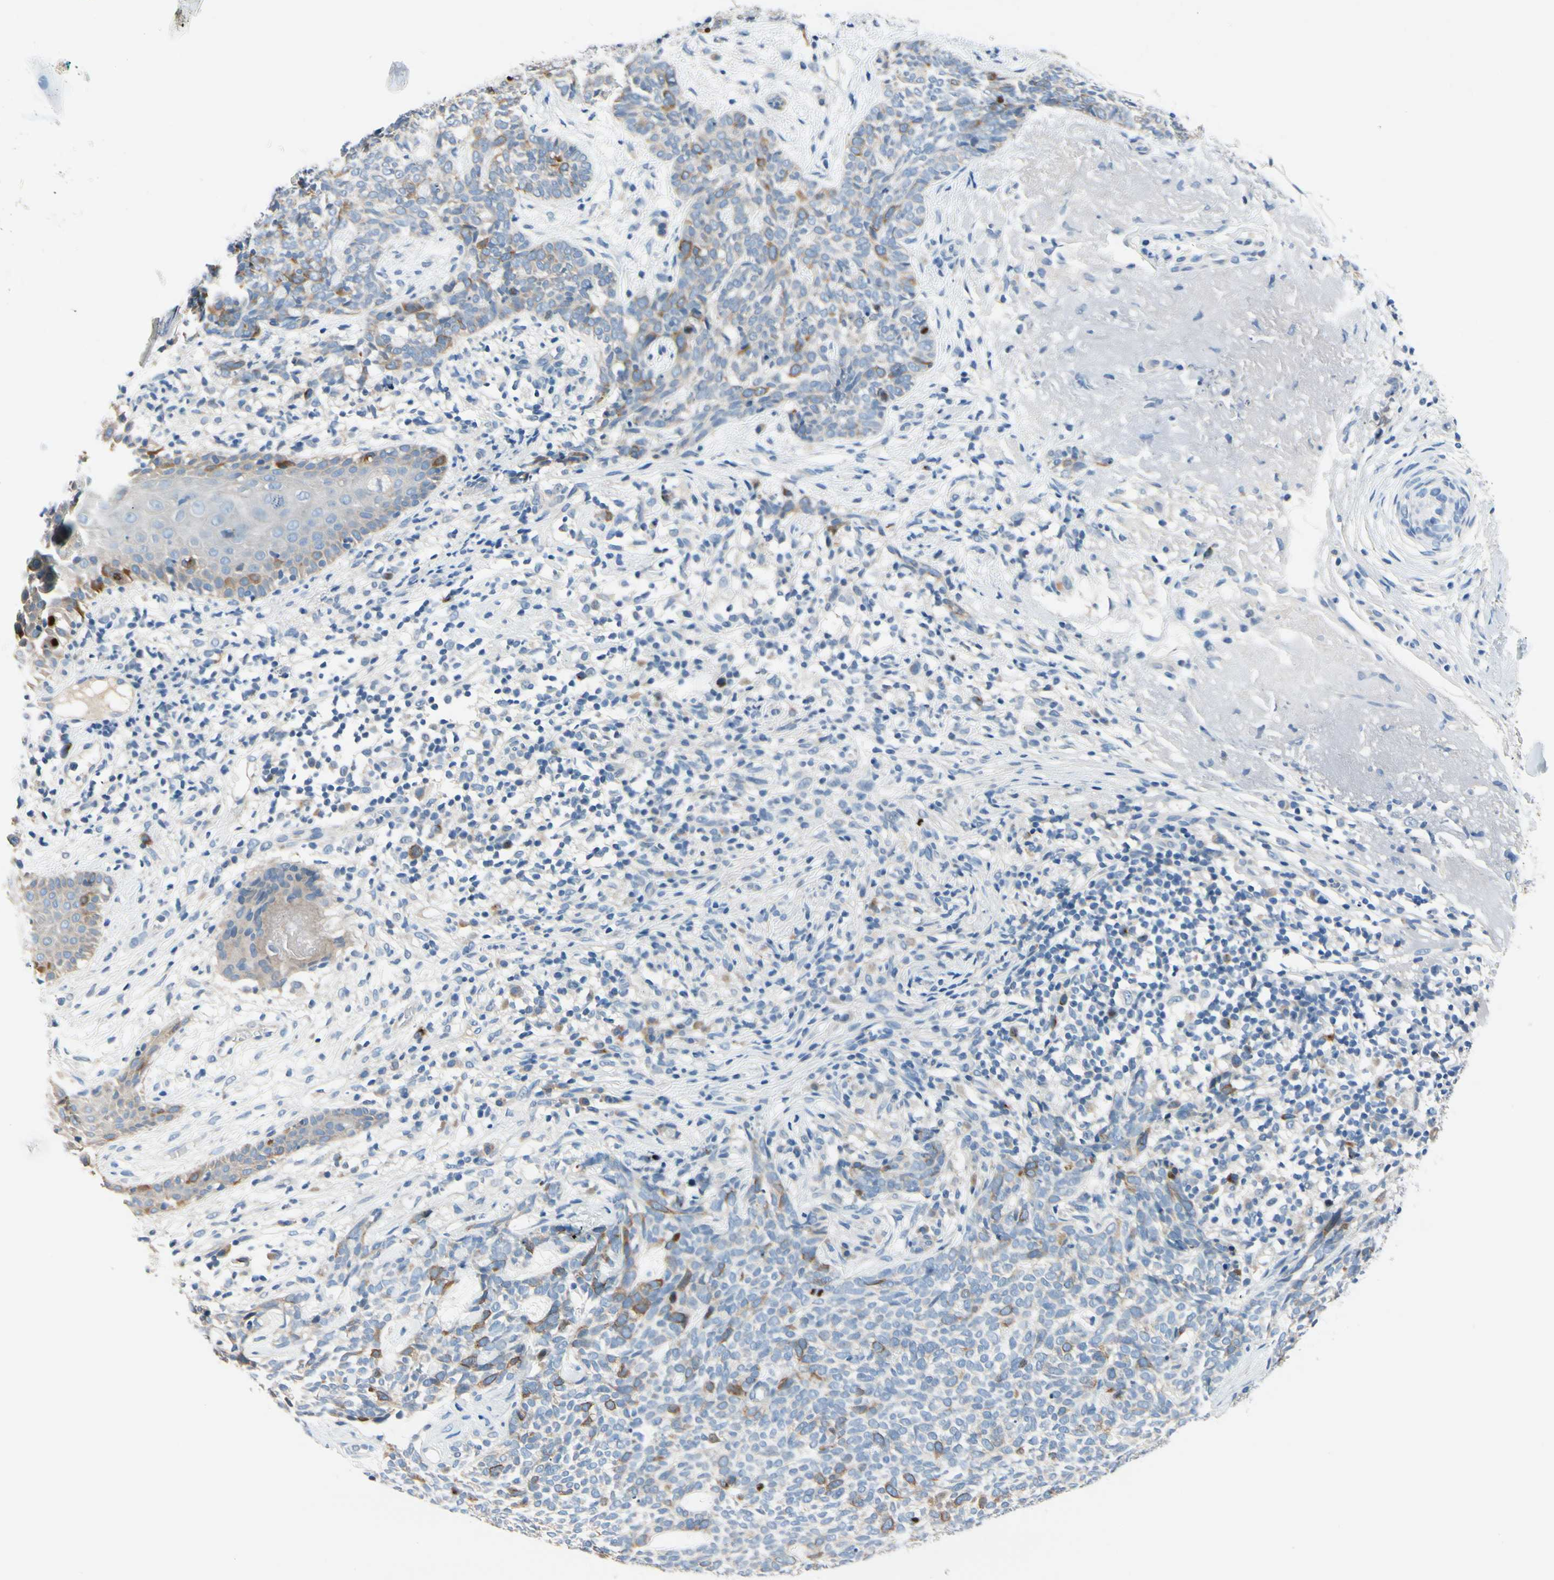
{"staining": {"intensity": "moderate", "quantity": "<25%", "location": "cytoplasmic/membranous"}, "tissue": "skin cancer", "cell_type": "Tumor cells", "image_type": "cancer", "snomed": [{"axis": "morphology", "description": "Basal cell carcinoma"}, {"axis": "topography", "description": "Skin"}], "caption": "Skin cancer stained for a protein shows moderate cytoplasmic/membranous positivity in tumor cells. Nuclei are stained in blue.", "gene": "CKAP2", "patient": {"sex": "female", "age": 84}}